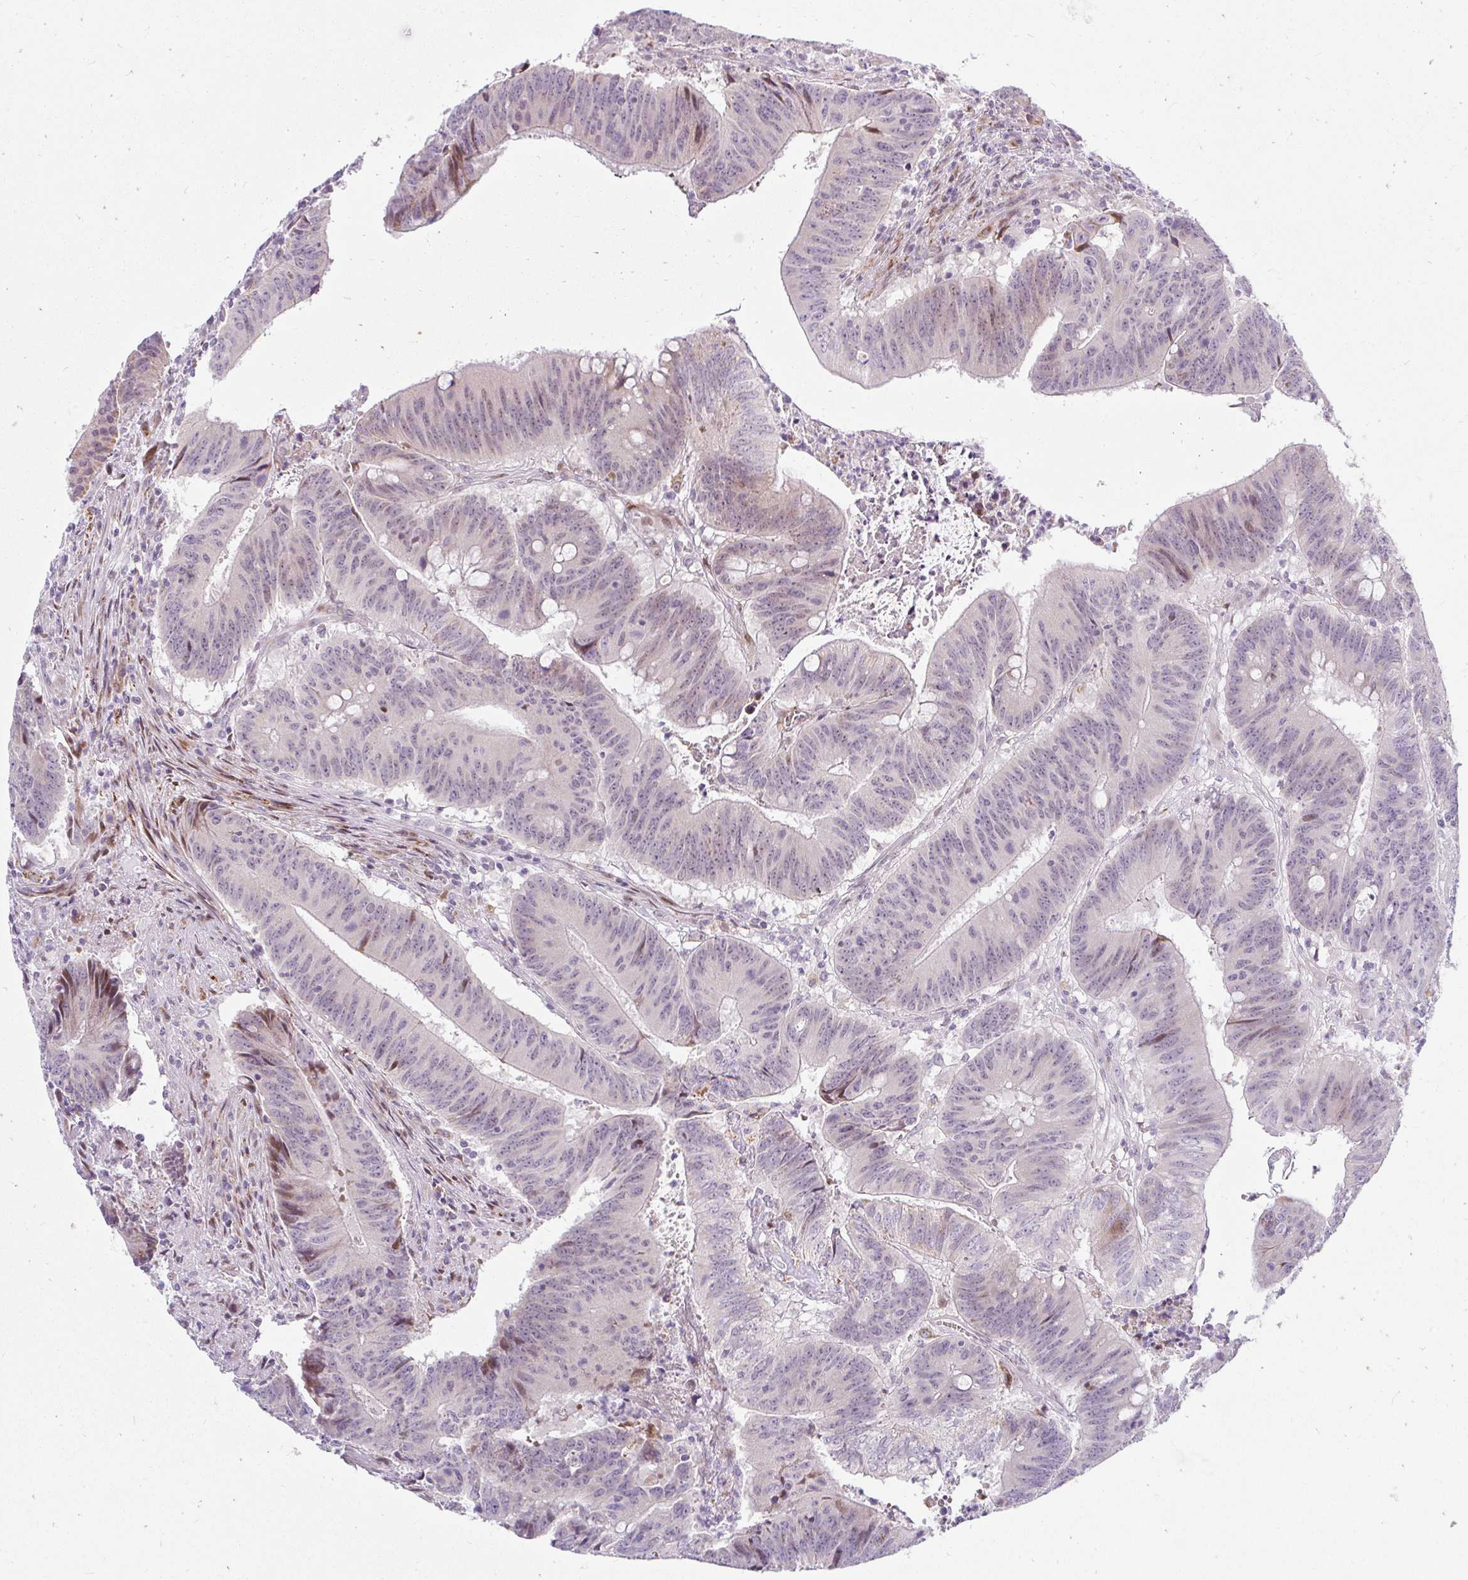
{"staining": {"intensity": "moderate", "quantity": "25%-75%", "location": "cytoplasmic/membranous,nuclear"}, "tissue": "colorectal cancer", "cell_type": "Tumor cells", "image_type": "cancer", "snomed": [{"axis": "morphology", "description": "Adenocarcinoma, NOS"}, {"axis": "topography", "description": "Colon"}], "caption": "A photomicrograph of human adenocarcinoma (colorectal) stained for a protein displays moderate cytoplasmic/membranous and nuclear brown staining in tumor cells.", "gene": "PLA2G5", "patient": {"sex": "female", "age": 87}}